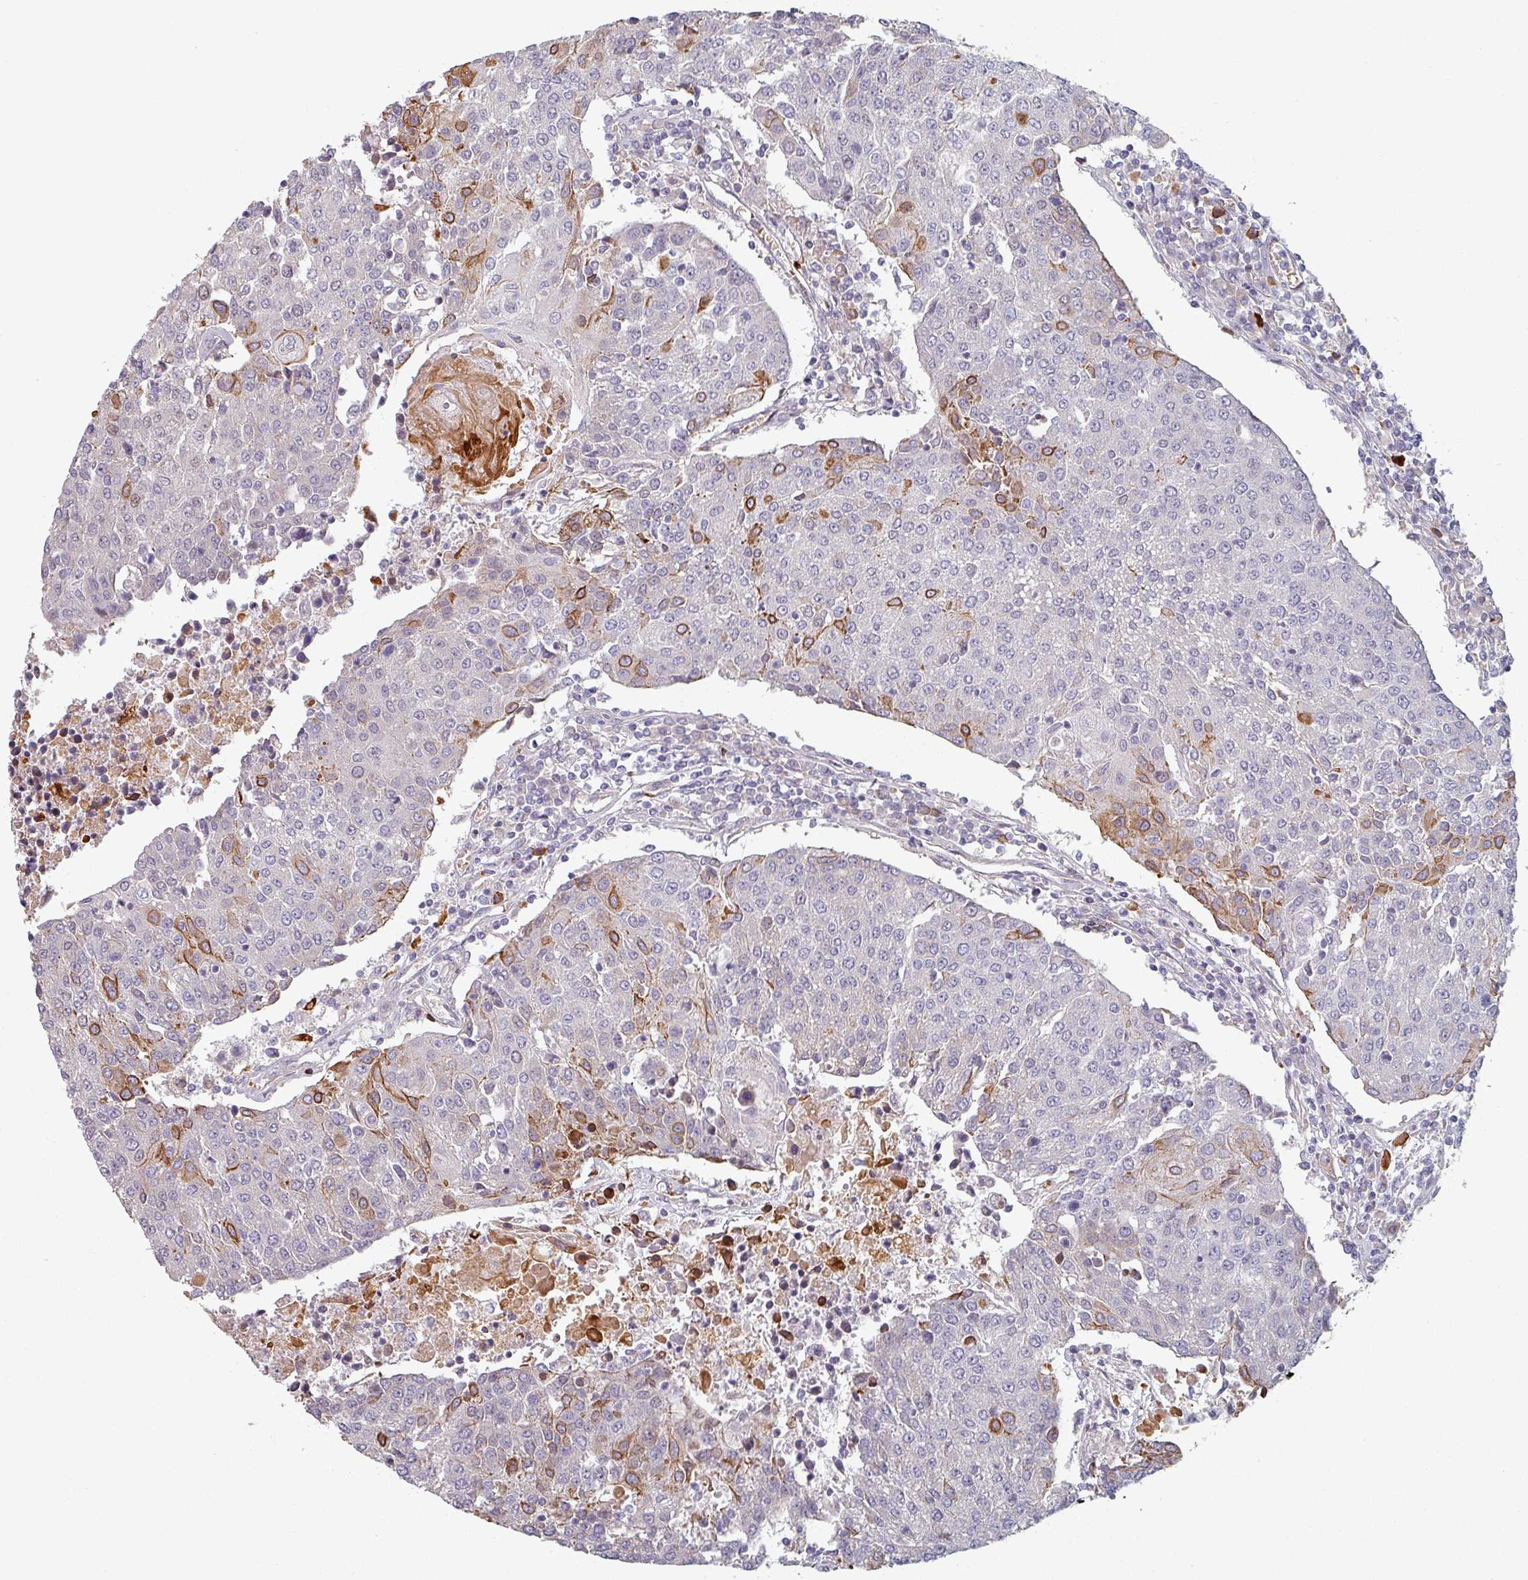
{"staining": {"intensity": "moderate", "quantity": "<25%", "location": "cytoplasmic/membranous"}, "tissue": "urothelial cancer", "cell_type": "Tumor cells", "image_type": "cancer", "snomed": [{"axis": "morphology", "description": "Urothelial carcinoma, High grade"}, {"axis": "topography", "description": "Urinary bladder"}], "caption": "High-power microscopy captured an immunohistochemistry (IHC) image of urothelial cancer, revealing moderate cytoplasmic/membranous staining in about <25% of tumor cells.", "gene": "C4BPB", "patient": {"sex": "female", "age": 85}}